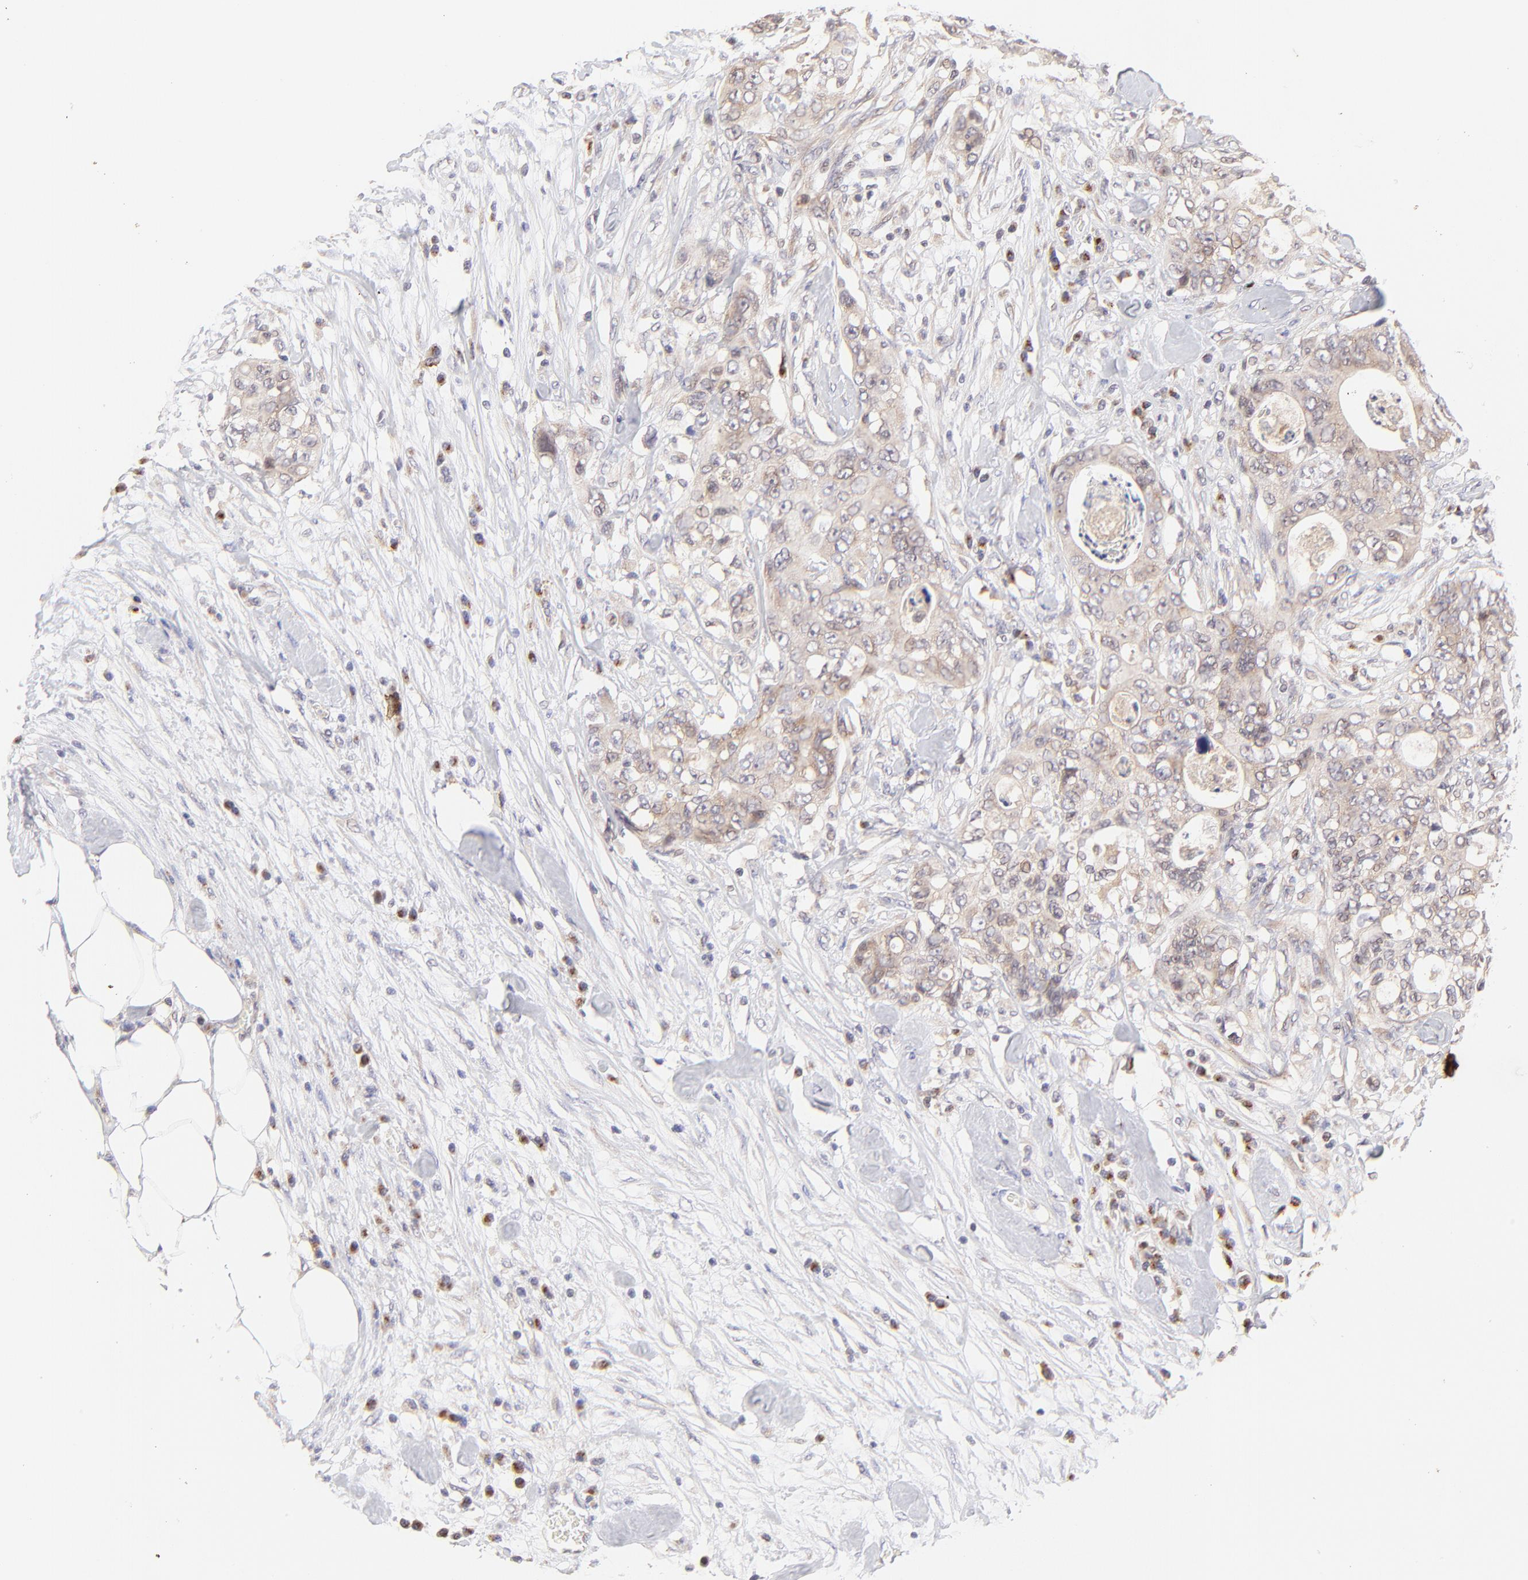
{"staining": {"intensity": "weak", "quantity": ">75%", "location": "cytoplasmic/membranous"}, "tissue": "colorectal cancer", "cell_type": "Tumor cells", "image_type": "cancer", "snomed": [{"axis": "morphology", "description": "Adenocarcinoma, NOS"}, {"axis": "topography", "description": "Rectum"}], "caption": "A micrograph of human colorectal cancer stained for a protein demonstrates weak cytoplasmic/membranous brown staining in tumor cells.", "gene": "TNRC6B", "patient": {"sex": "female", "age": 57}}